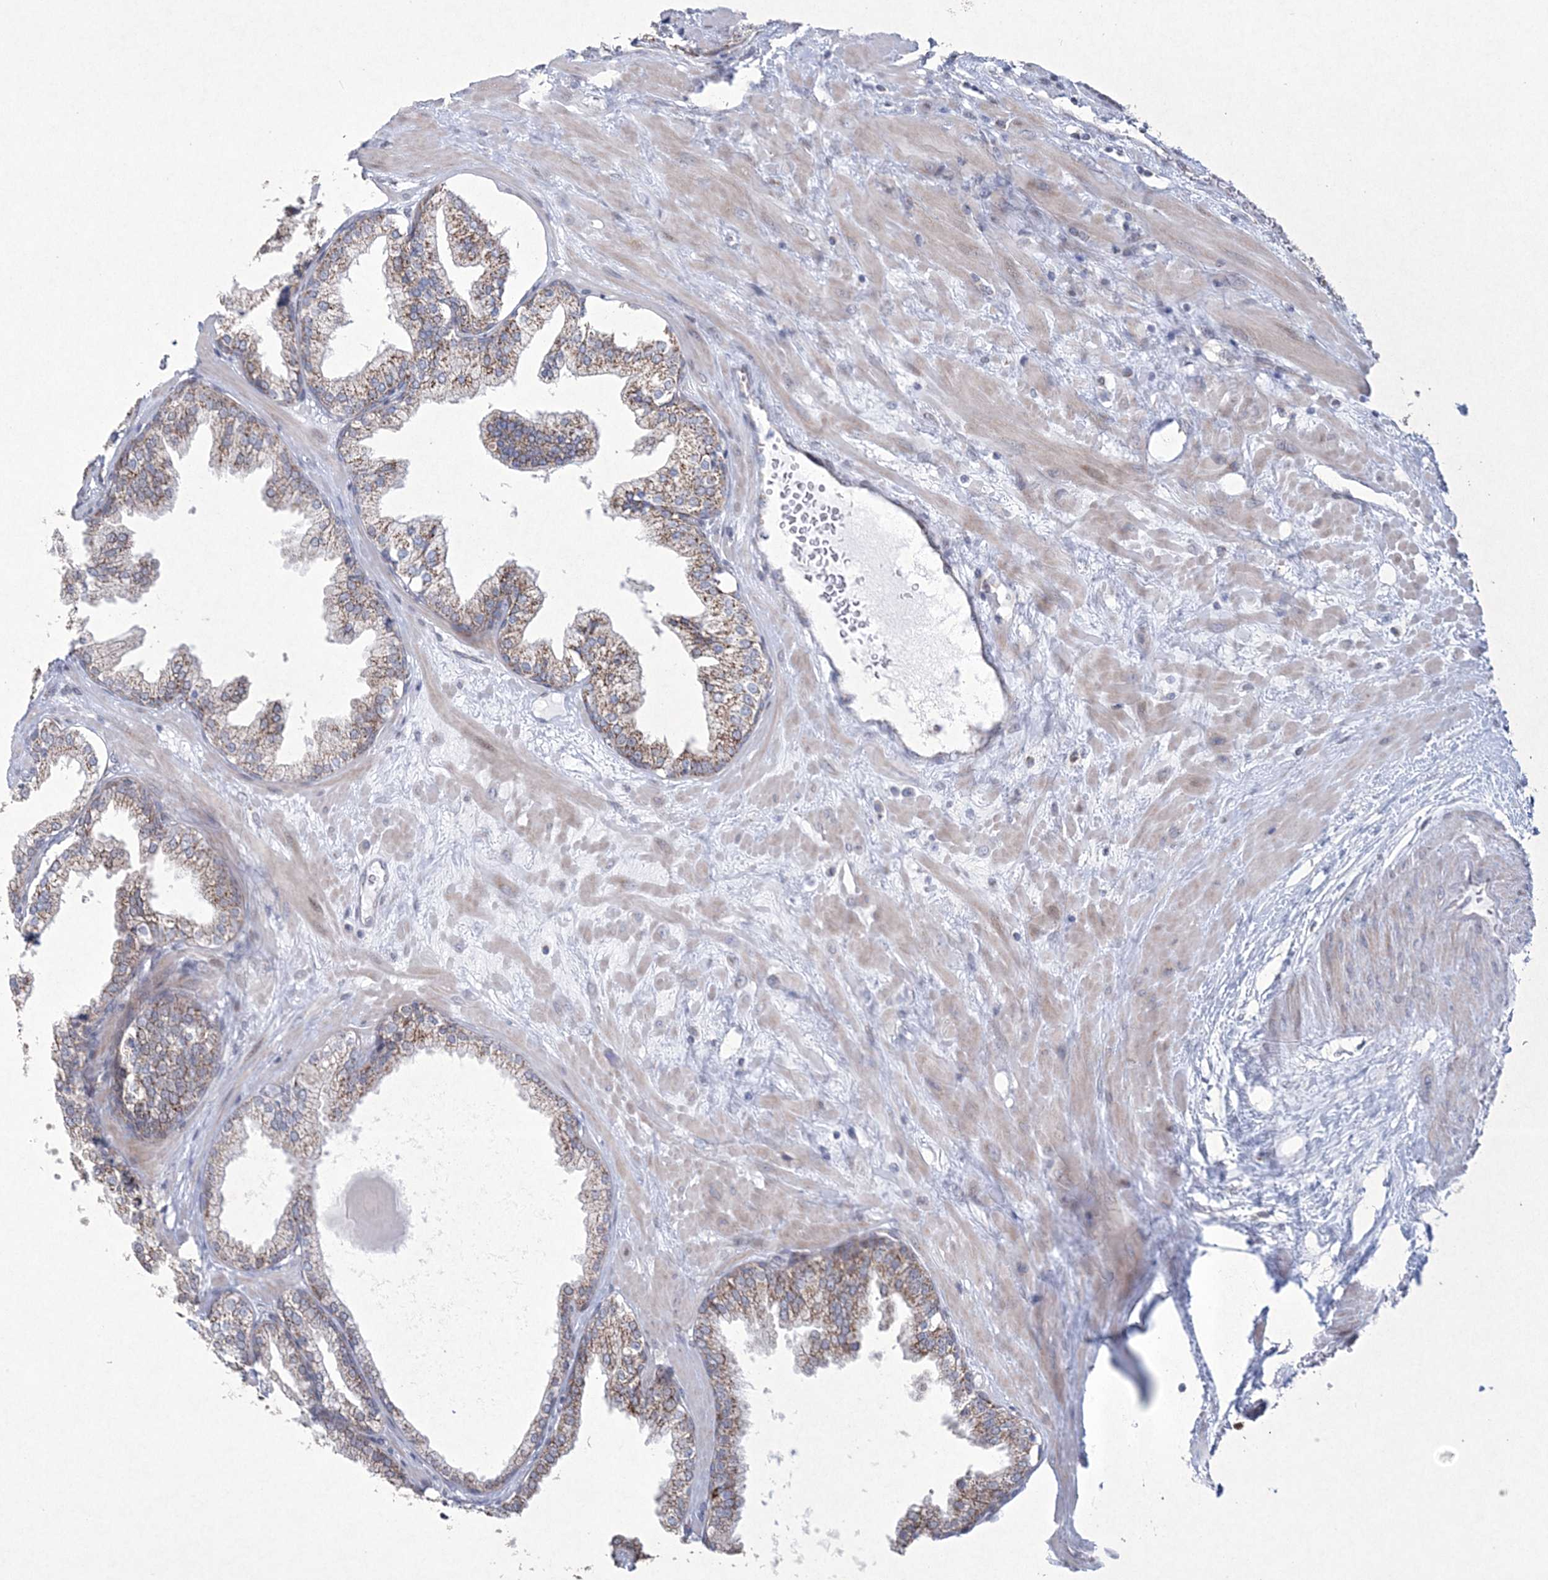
{"staining": {"intensity": "moderate", "quantity": "25%-75%", "location": "cytoplasmic/membranous"}, "tissue": "prostate", "cell_type": "Glandular cells", "image_type": "normal", "snomed": [{"axis": "morphology", "description": "Normal tissue, NOS"}, {"axis": "topography", "description": "Prostate"}], "caption": "Human prostate stained for a protein (brown) exhibits moderate cytoplasmic/membranous positive positivity in approximately 25%-75% of glandular cells.", "gene": "CES4A", "patient": {"sex": "male", "age": 51}}